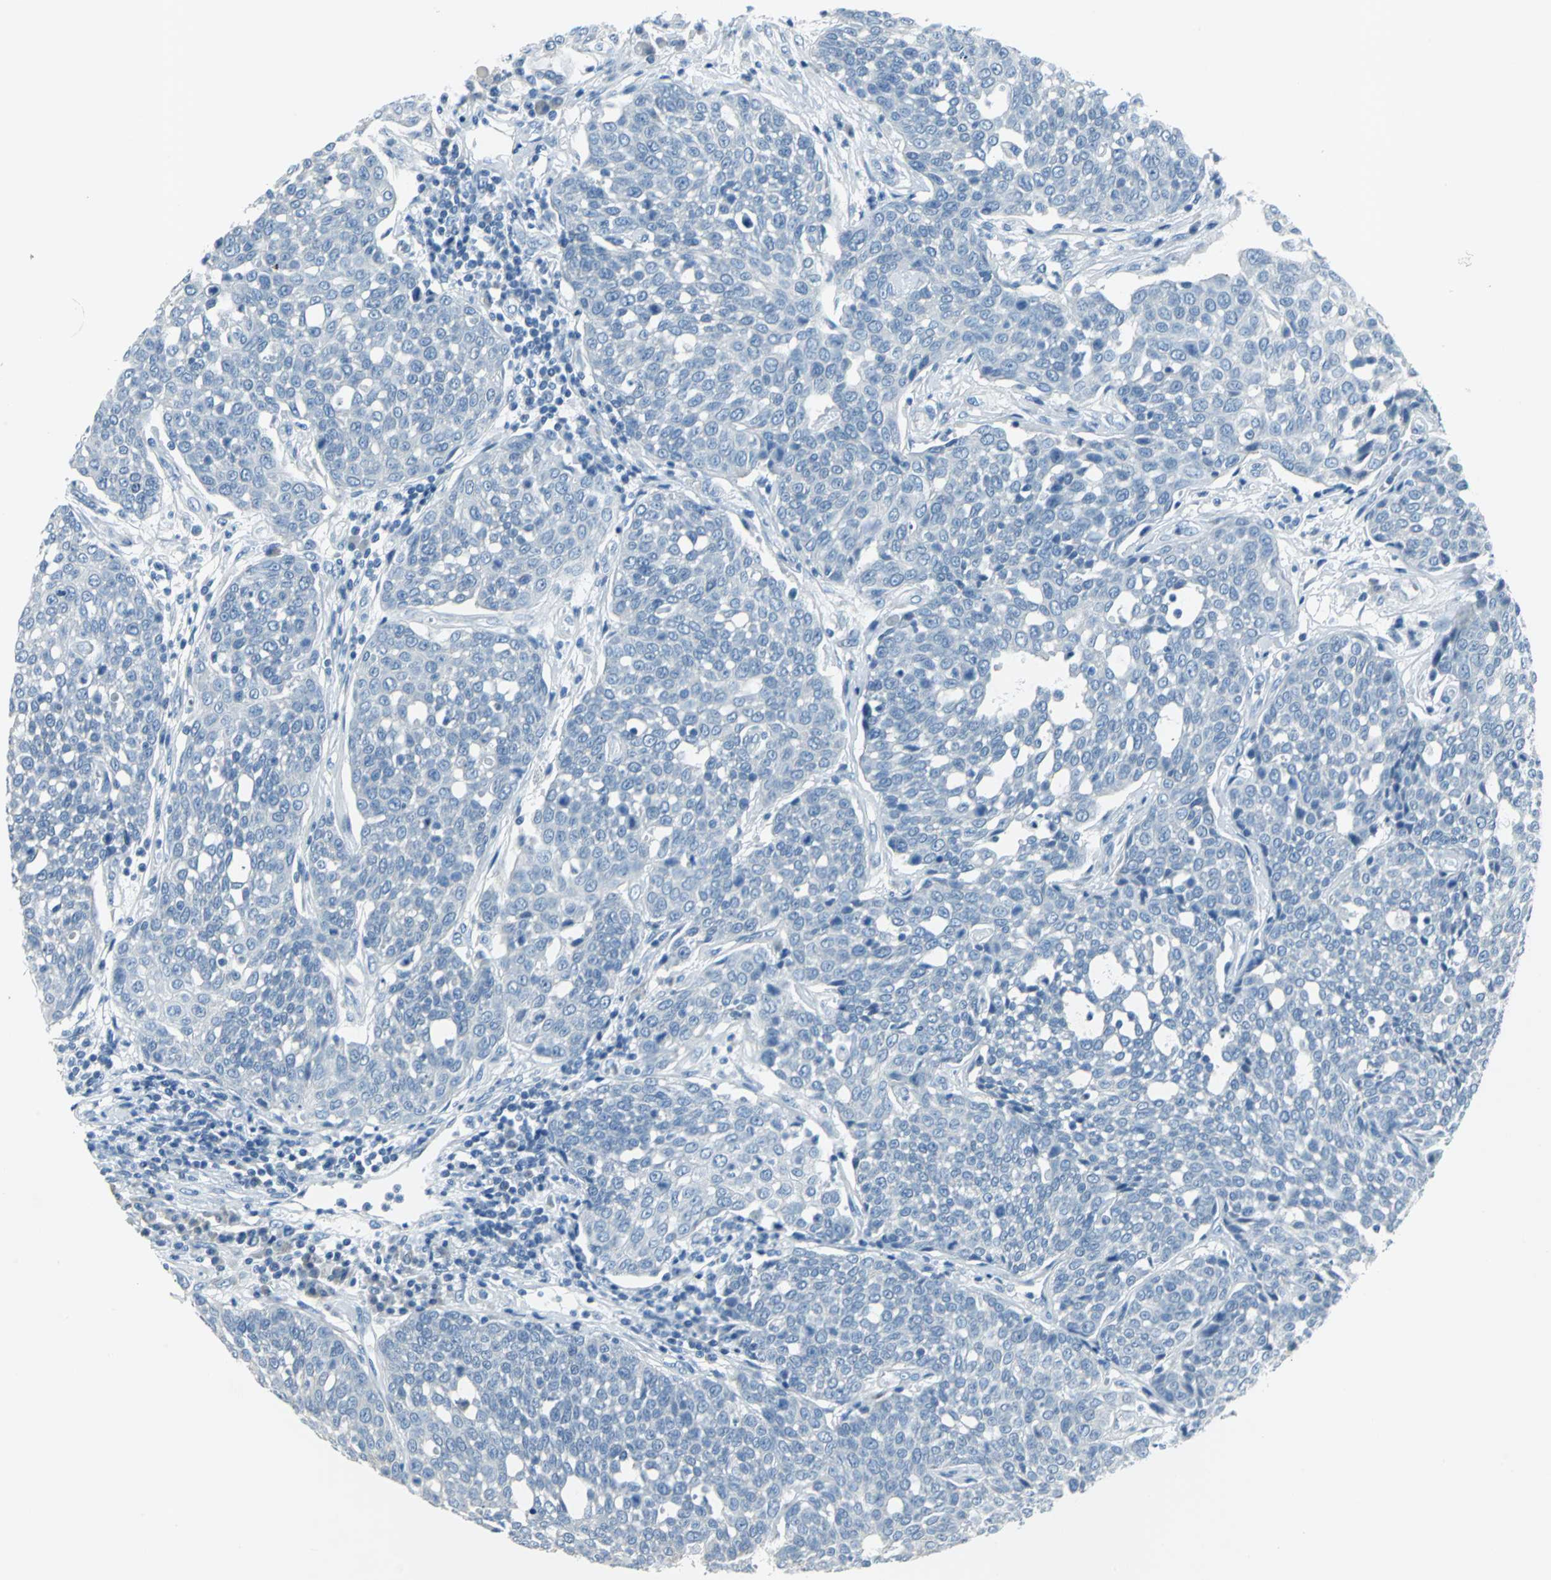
{"staining": {"intensity": "negative", "quantity": "none", "location": "none"}, "tissue": "cervical cancer", "cell_type": "Tumor cells", "image_type": "cancer", "snomed": [{"axis": "morphology", "description": "Squamous cell carcinoma, NOS"}, {"axis": "topography", "description": "Cervix"}], "caption": "A photomicrograph of human cervical cancer is negative for staining in tumor cells.", "gene": "DNAI2", "patient": {"sex": "female", "age": 34}}